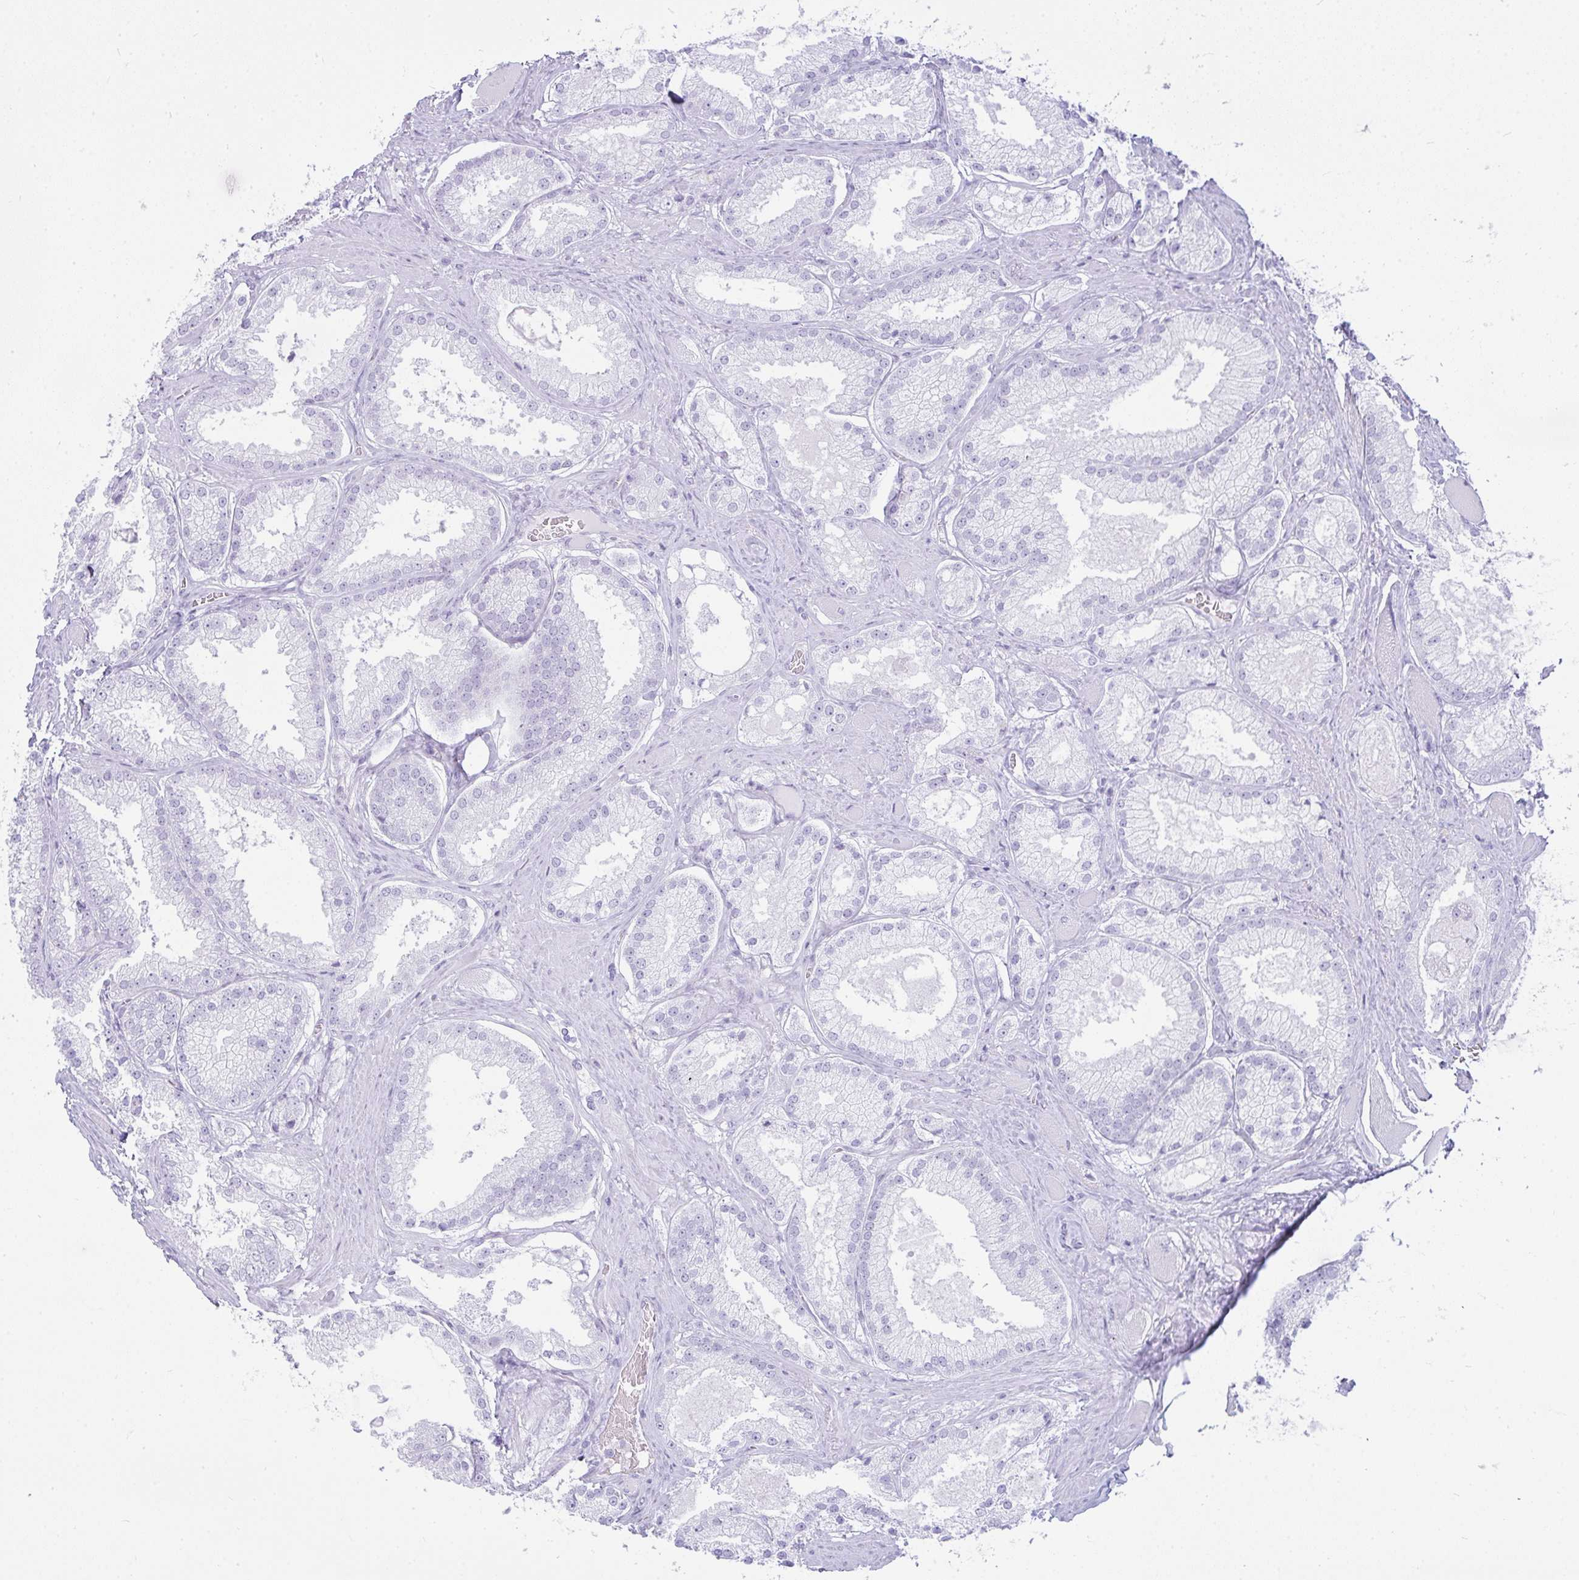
{"staining": {"intensity": "negative", "quantity": "none", "location": "none"}, "tissue": "prostate cancer", "cell_type": "Tumor cells", "image_type": "cancer", "snomed": [{"axis": "morphology", "description": "Adenocarcinoma, High grade"}, {"axis": "topography", "description": "Prostate"}], "caption": "Immunohistochemistry (IHC) of human prostate cancer demonstrates no positivity in tumor cells.", "gene": "RASL10A", "patient": {"sex": "male", "age": 68}}